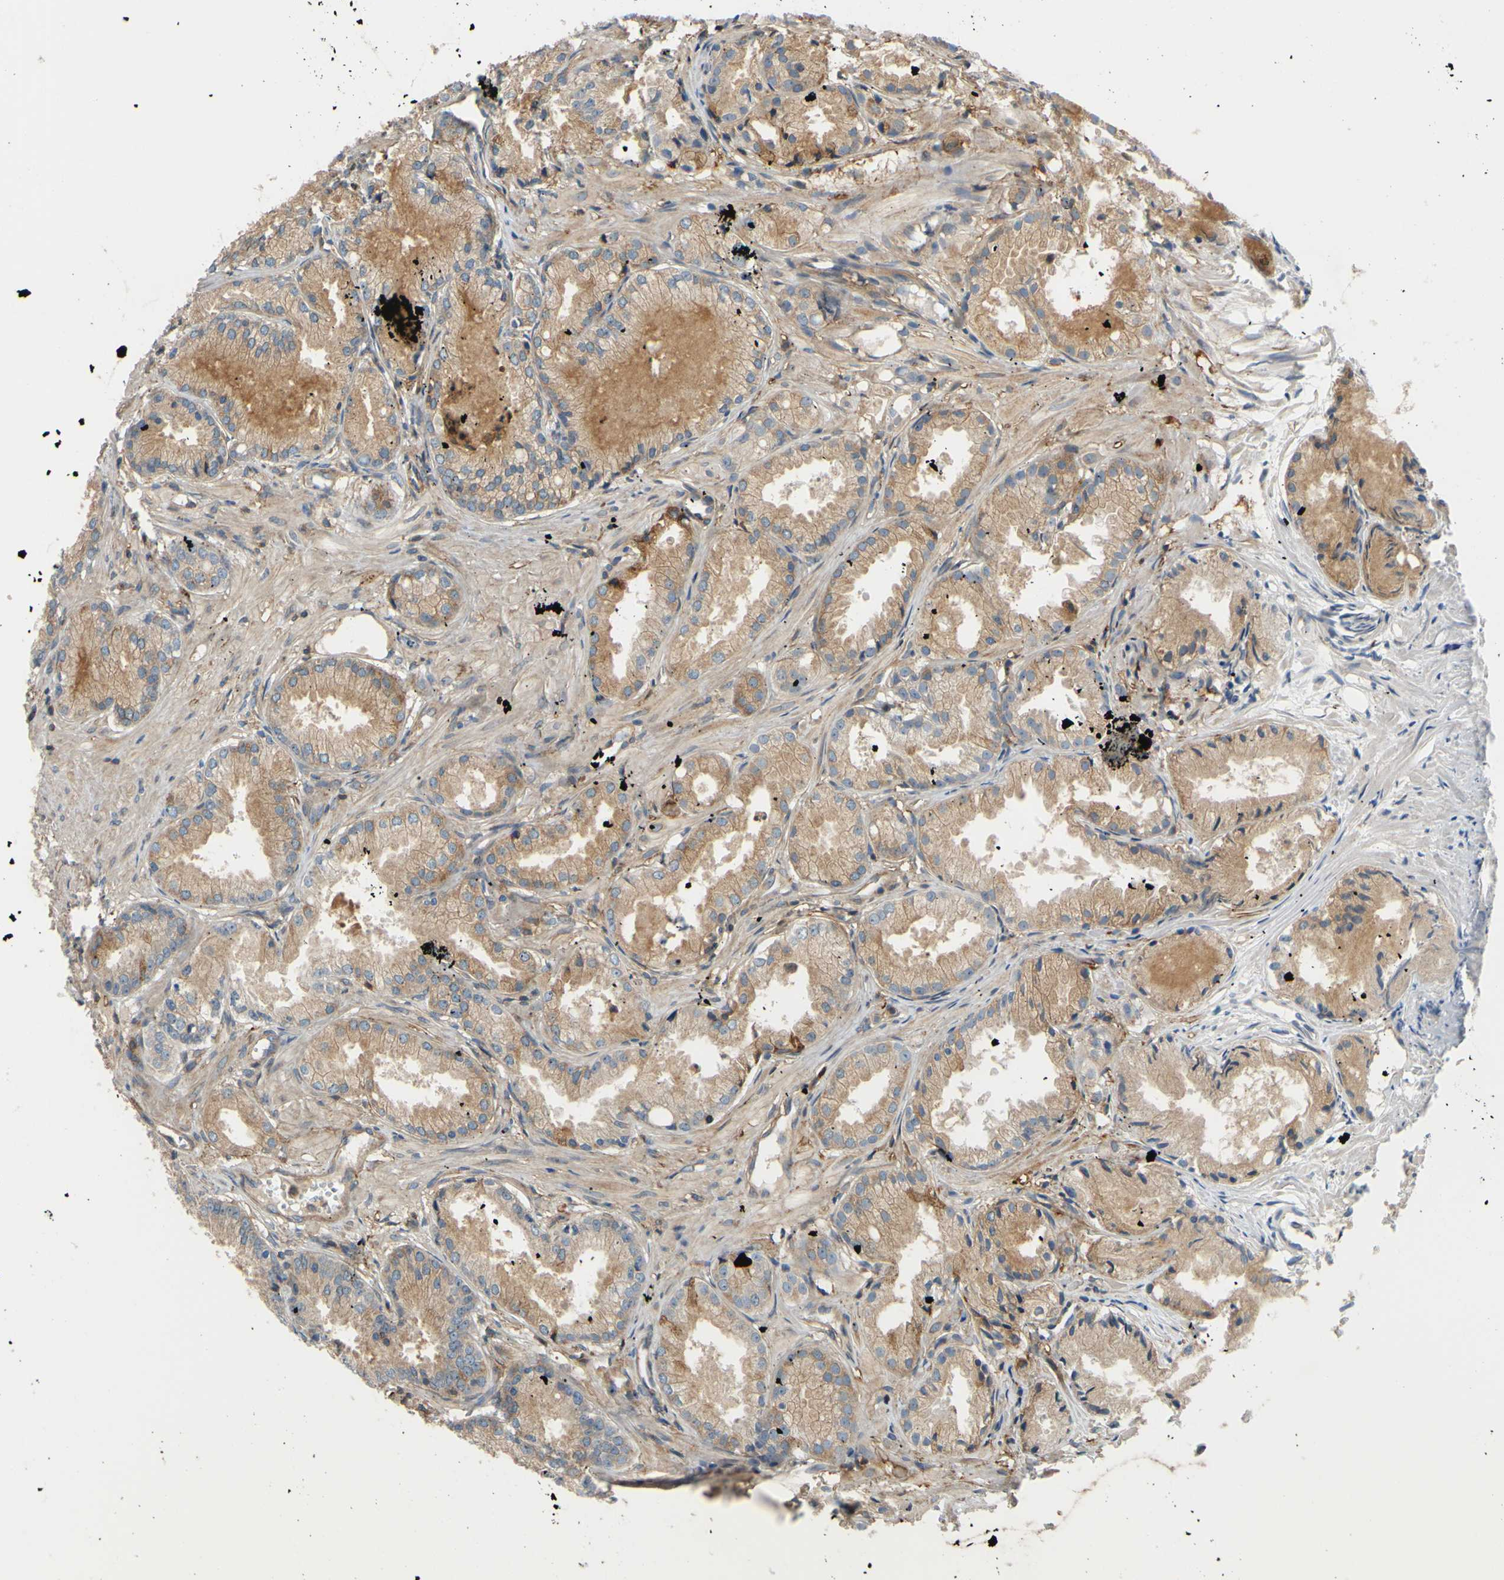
{"staining": {"intensity": "weak", "quantity": ">75%", "location": "cytoplasmic/membranous"}, "tissue": "prostate cancer", "cell_type": "Tumor cells", "image_type": "cancer", "snomed": [{"axis": "morphology", "description": "Adenocarcinoma, Low grade"}, {"axis": "topography", "description": "Prostate"}], "caption": "Weak cytoplasmic/membranous staining for a protein is present in approximately >75% of tumor cells of prostate adenocarcinoma (low-grade) using immunohistochemistry (IHC).", "gene": "POR", "patient": {"sex": "male", "age": 72}}